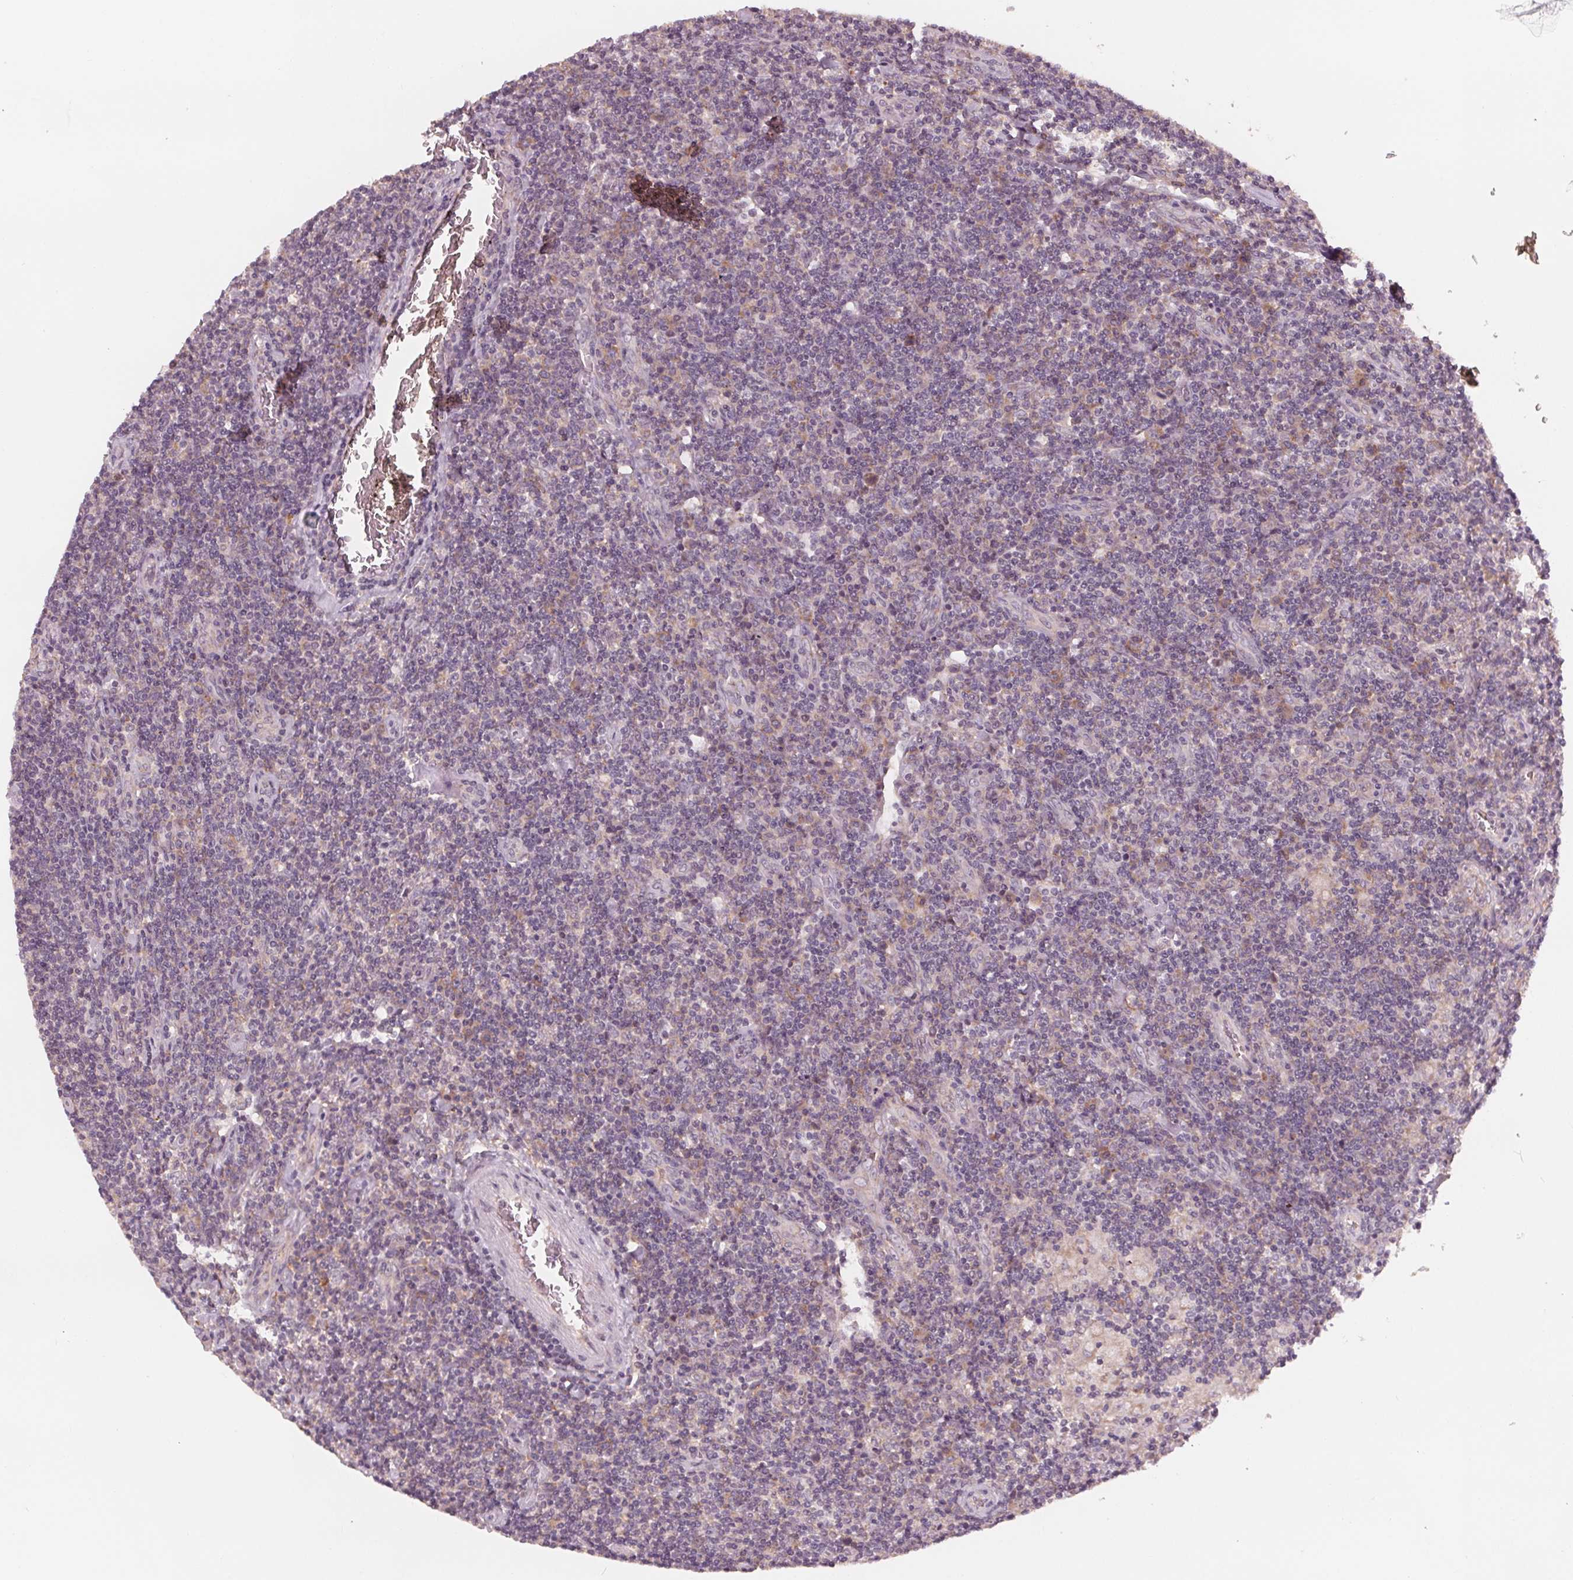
{"staining": {"intensity": "negative", "quantity": "none", "location": "none"}, "tissue": "lymphoma", "cell_type": "Tumor cells", "image_type": "cancer", "snomed": [{"axis": "morphology", "description": "Hodgkin's disease, NOS"}, {"axis": "topography", "description": "Lymph node"}], "caption": "Tumor cells show no significant expression in lymphoma.", "gene": "GIGYF2", "patient": {"sex": "male", "age": 40}}